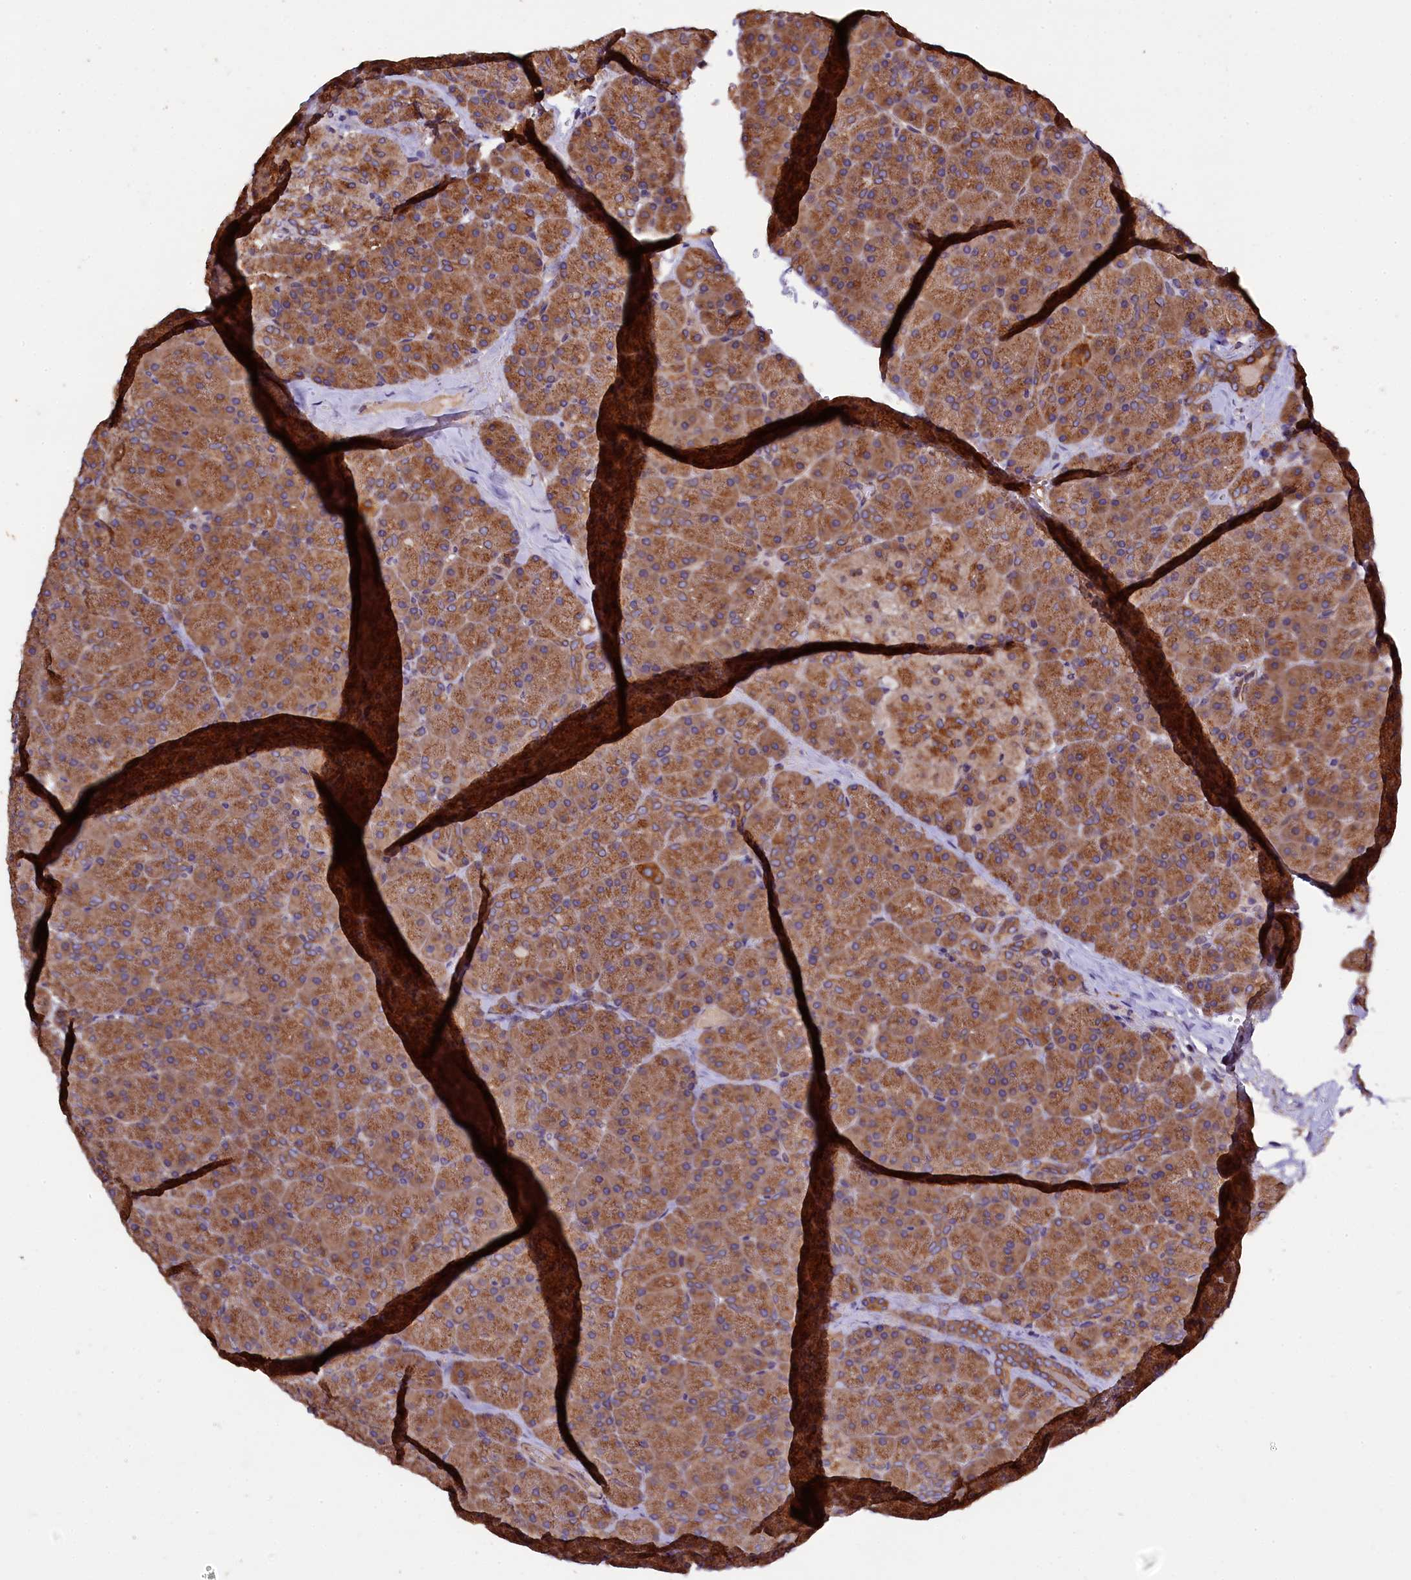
{"staining": {"intensity": "moderate", "quantity": ">75%", "location": "cytoplasmic/membranous"}, "tissue": "pancreas", "cell_type": "Exocrine glandular cells", "image_type": "normal", "snomed": [{"axis": "morphology", "description": "Normal tissue, NOS"}, {"axis": "topography", "description": "Pancreas"}], "caption": "Protein staining exhibits moderate cytoplasmic/membranous expression in approximately >75% of exocrine glandular cells in unremarkable pancreas.", "gene": "KLC2", "patient": {"sex": "male", "age": 36}}